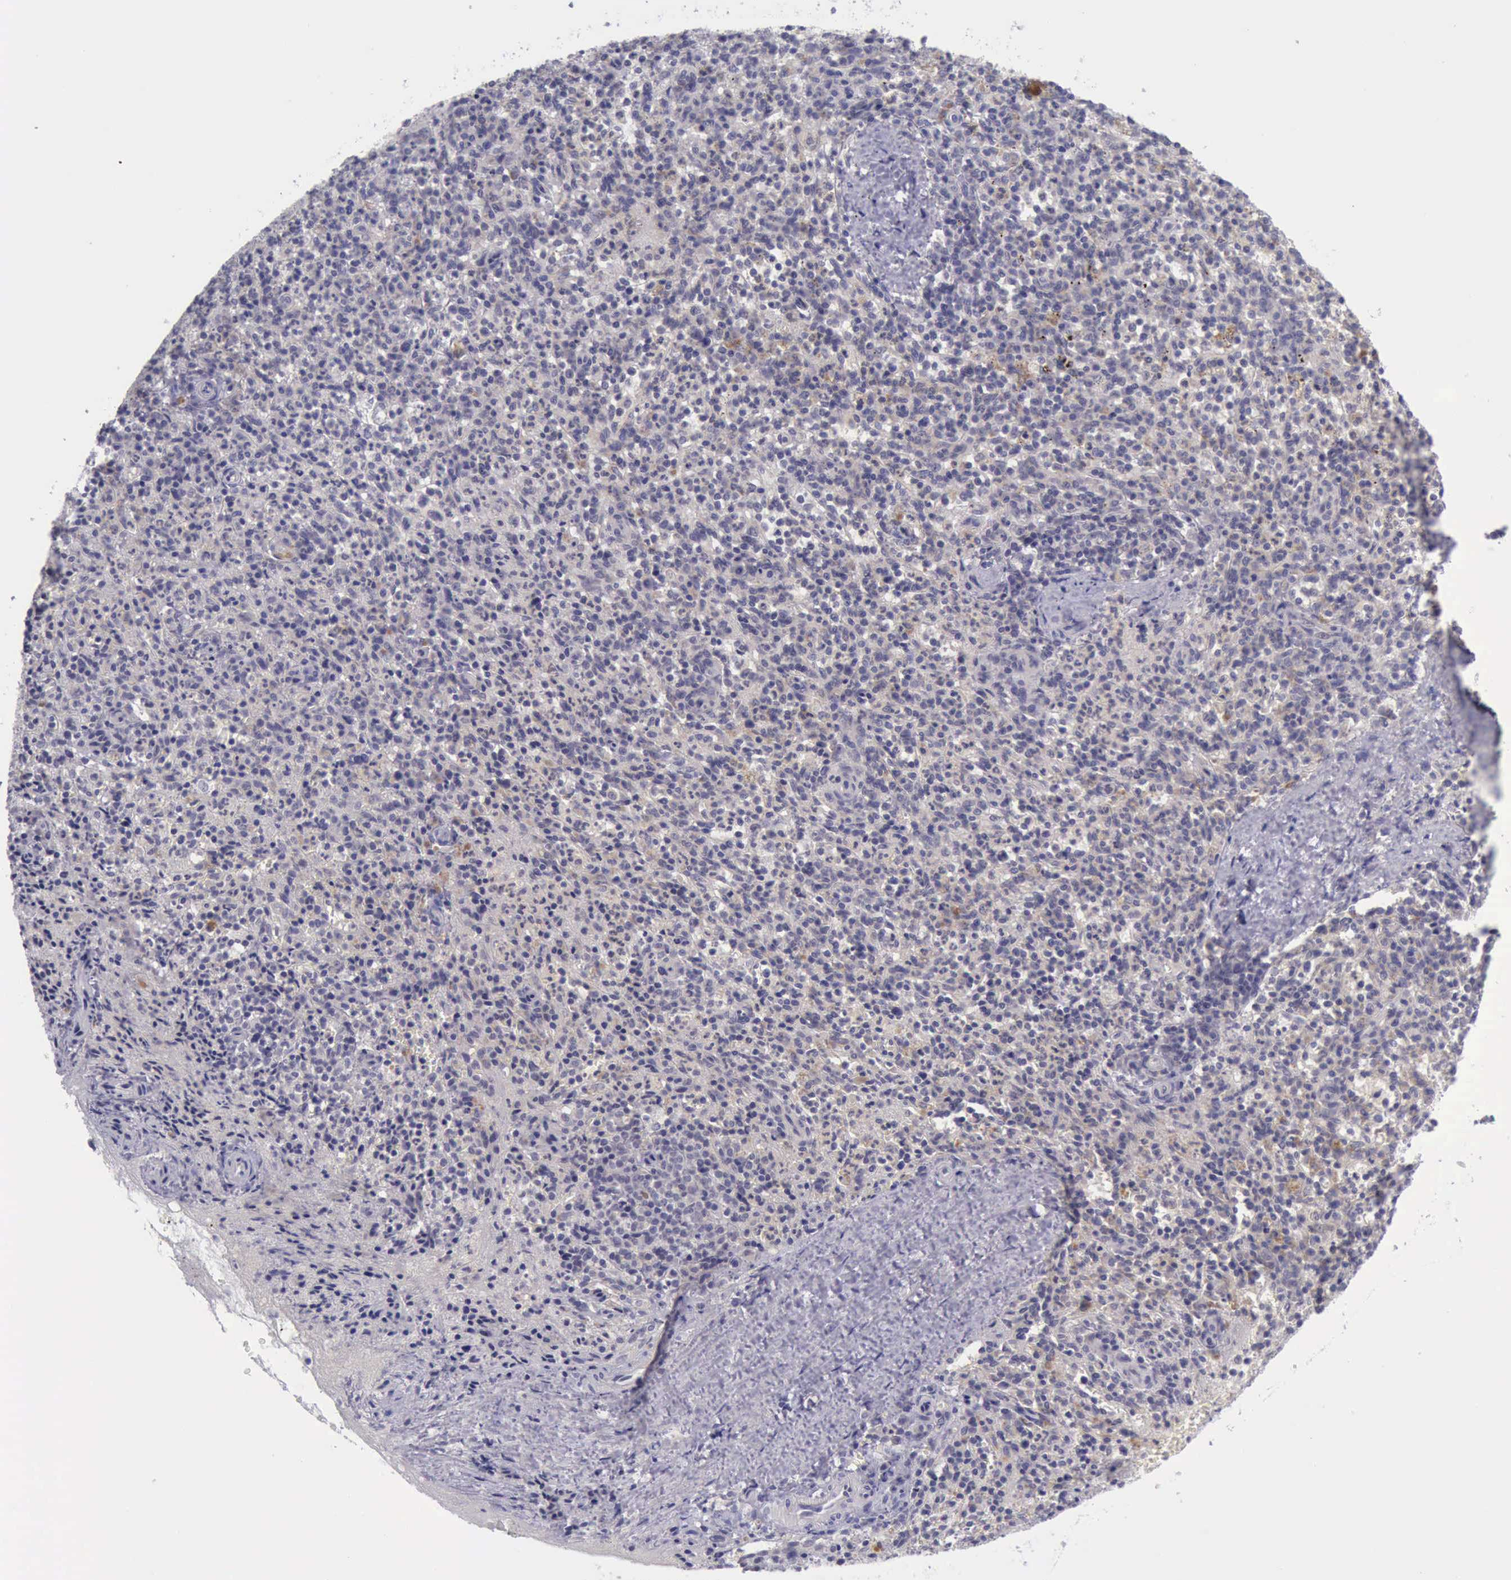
{"staining": {"intensity": "negative", "quantity": "none", "location": "none"}, "tissue": "spleen", "cell_type": "Cells in red pulp", "image_type": "normal", "snomed": [{"axis": "morphology", "description": "Normal tissue, NOS"}, {"axis": "topography", "description": "Spleen"}], "caption": "DAB immunohistochemical staining of normal human spleen demonstrates no significant positivity in cells in red pulp. The staining is performed using DAB brown chromogen with nuclei counter-stained in using hematoxylin.", "gene": "ARNT2", "patient": {"sex": "male", "age": 72}}